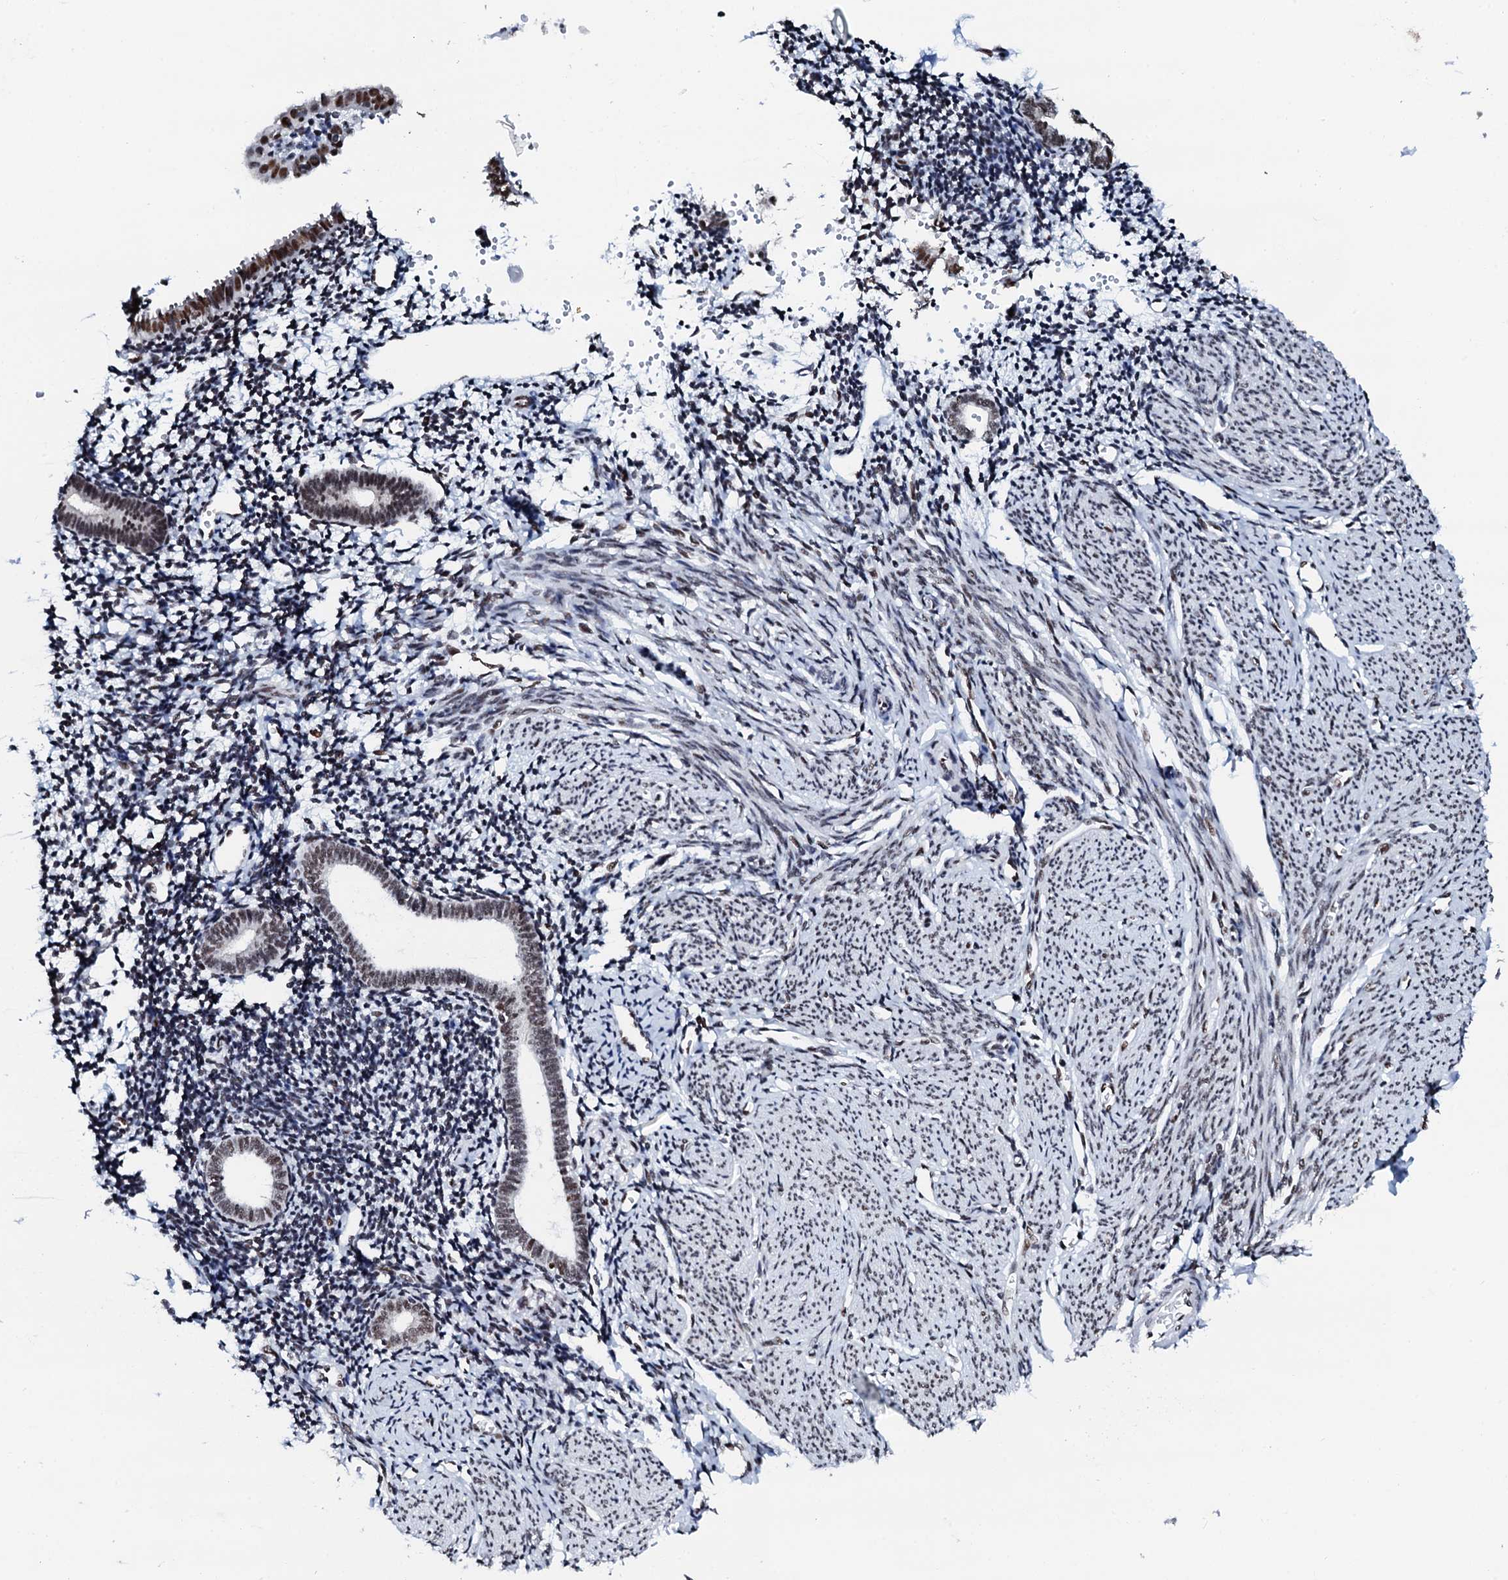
{"staining": {"intensity": "moderate", "quantity": "25%-75%", "location": "nuclear"}, "tissue": "endometrium", "cell_type": "Cells in endometrial stroma", "image_type": "normal", "snomed": [{"axis": "morphology", "description": "Normal tissue, NOS"}, {"axis": "topography", "description": "Endometrium"}], "caption": "High-magnification brightfield microscopy of benign endometrium stained with DAB (brown) and counterstained with hematoxylin (blue). cells in endometrial stroma exhibit moderate nuclear positivity is appreciated in about25%-75% of cells. (Stains: DAB (3,3'-diaminobenzidine) in brown, nuclei in blue, Microscopy: brightfield microscopy at high magnification).", "gene": "NKAPD1", "patient": {"sex": "female", "age": 56}}